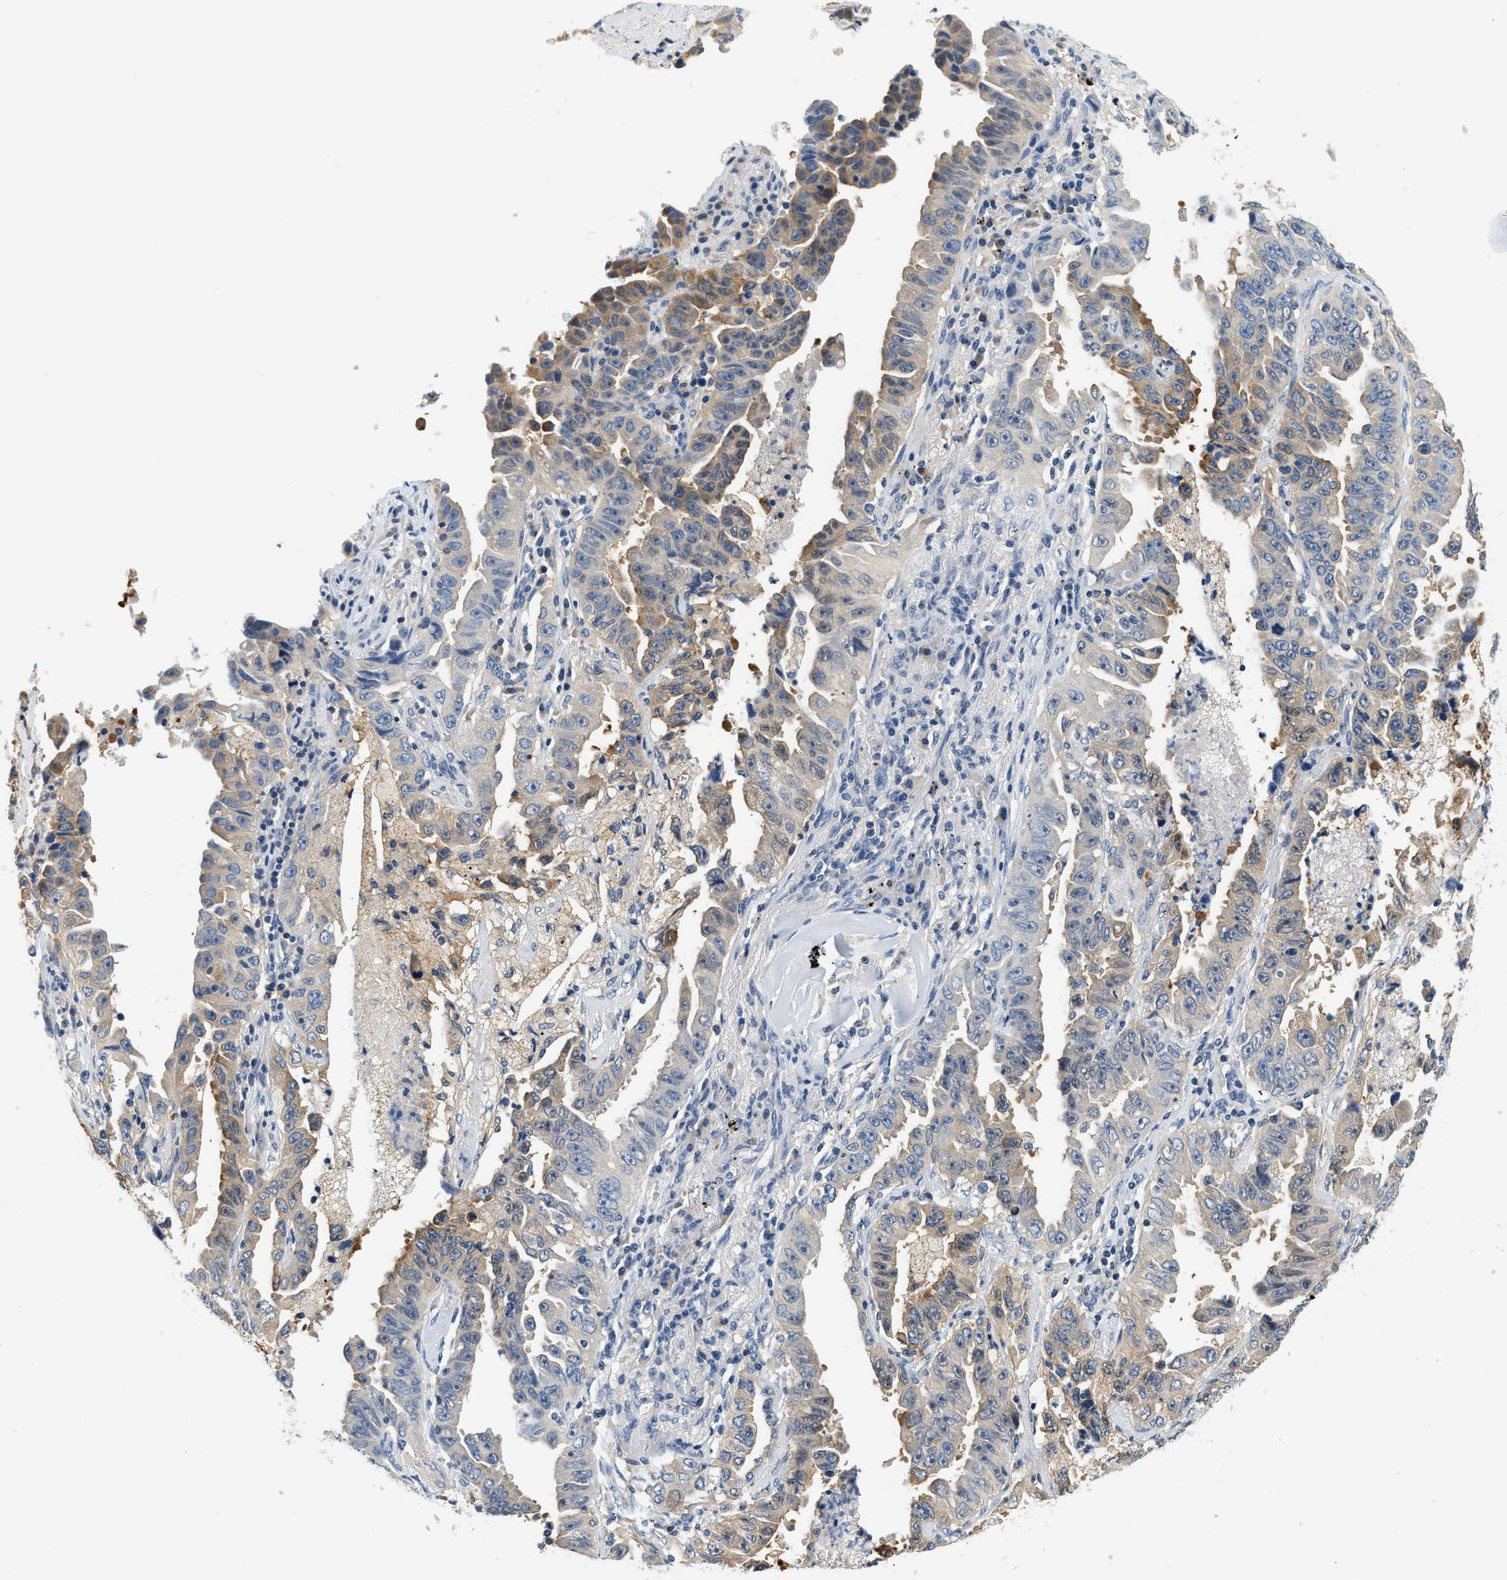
{"staining": {"intensity": "moderate", "quantity": "<25%", "location": "cytoplasmic/membranous"}, "tissue": "lung cancer", "cell_type": "Tumor cells", "image_type": "cancer", "snomed": [{"axis": "morphology", "description": "Adenocarcinoma, NOS"}, {"axis": "topography", "description": "Lung"}], "caption": "Moderate cytoplasmic/membranous positivity is present in approximately <25% of tumor cells in adenocarcinoma (lung). The staining is performed using DAB (3,3'-diaminobenzidine) brown chromogen to label protein expression. The nuclei are counter-stained blue using hematoxylin.", "gene": "SLC35E1", "patient": {"sex": "female", "age": 51}}